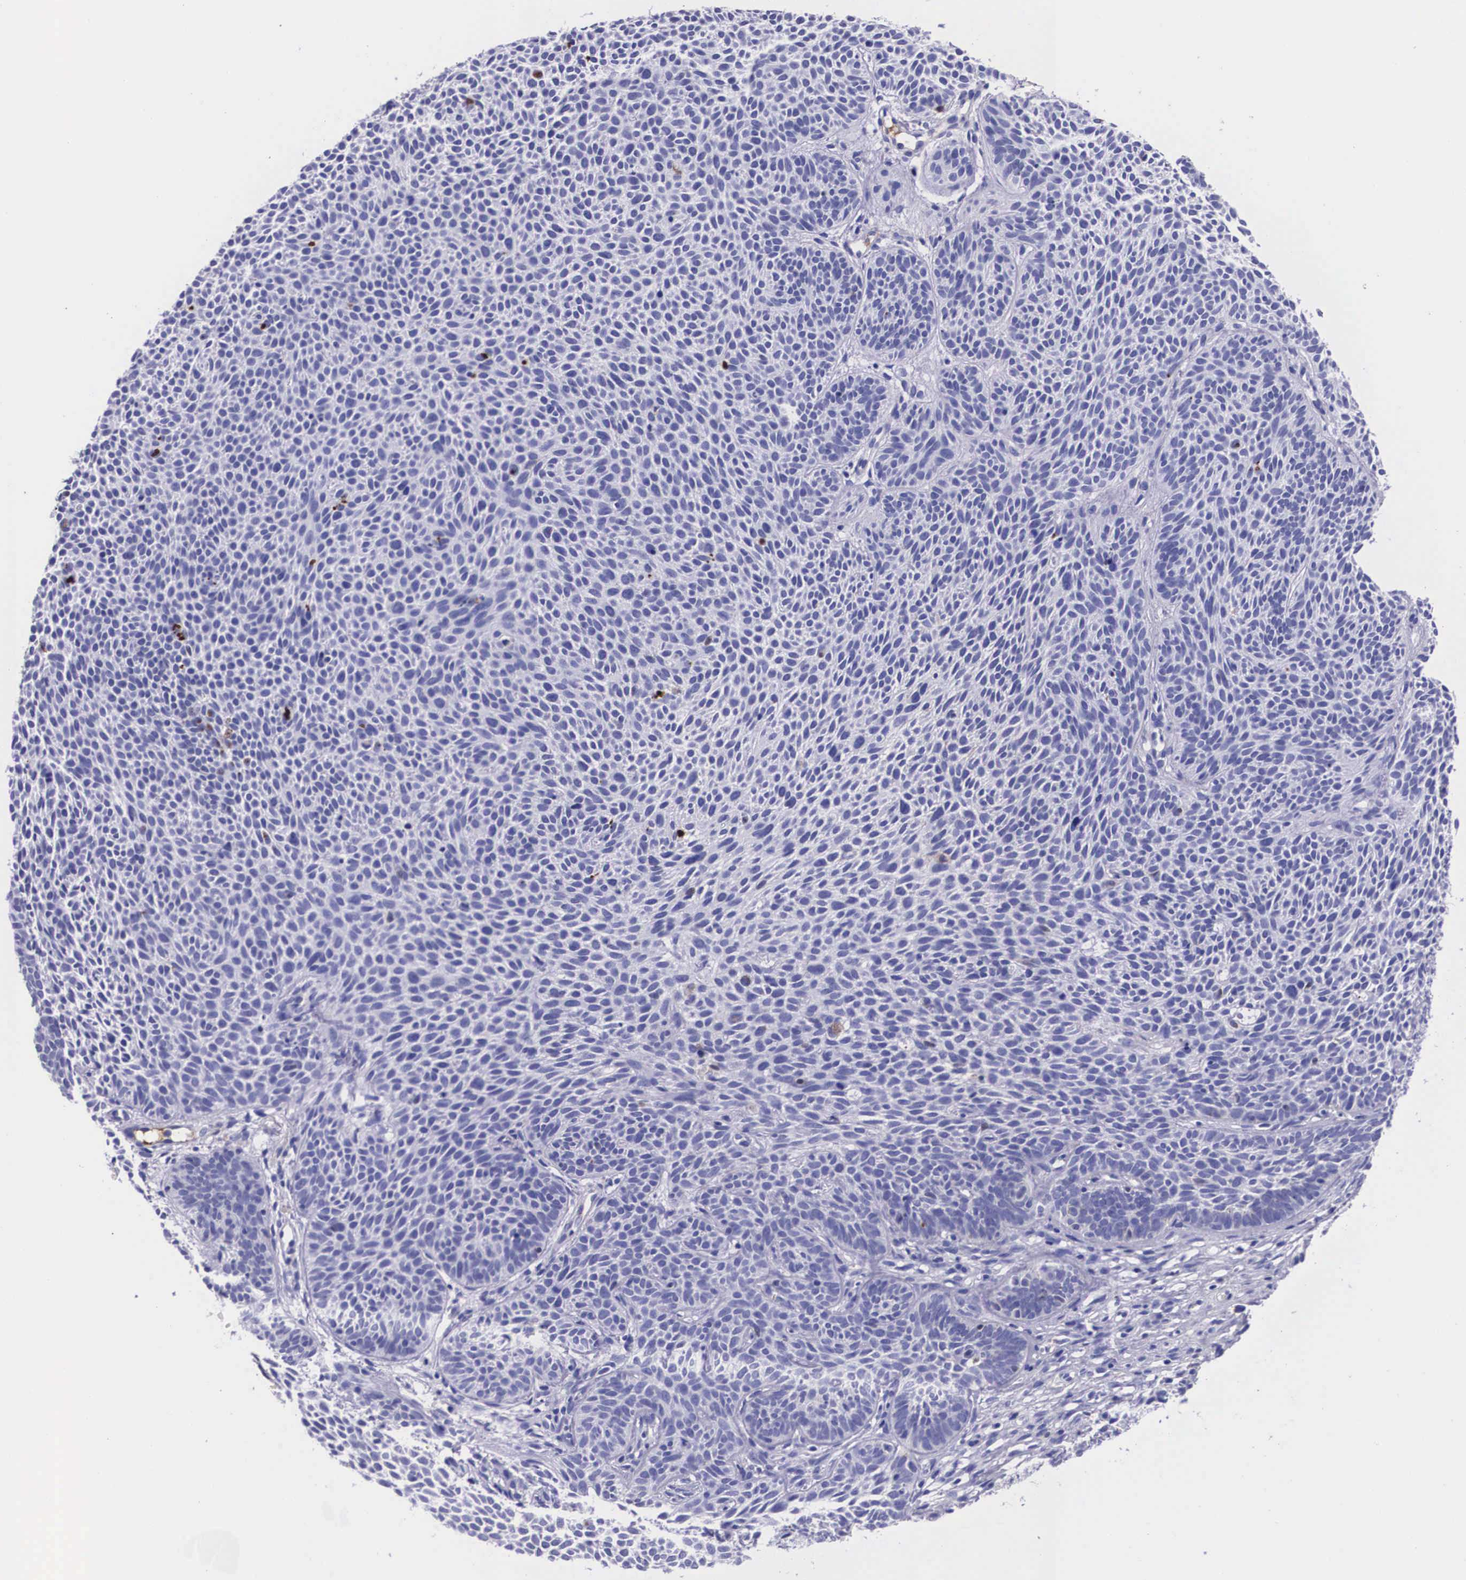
{"staining": {"intensity": "negative", "quantity": "none", "location": "none"}, "tissue": "skin cancer", "cell_type": "Tumor cells", "image_type": "cancer", "snomed": [{"axis": "morphology", "description": "Basal cell carcinoma"}, {"axis": "topography", "description": "Skin"}], "caption": "High power microscopy histopathology image of an IHC photomicrograph of skin cancer (basal cell carcinoma), revealing no significant staining in tumor cells. (DAB (3,3'-diaminobenzidine) immunohistochemistry (IHC), high magnification).", "gene": "PLG", "patient": {"sex": "male", "age": 84}}